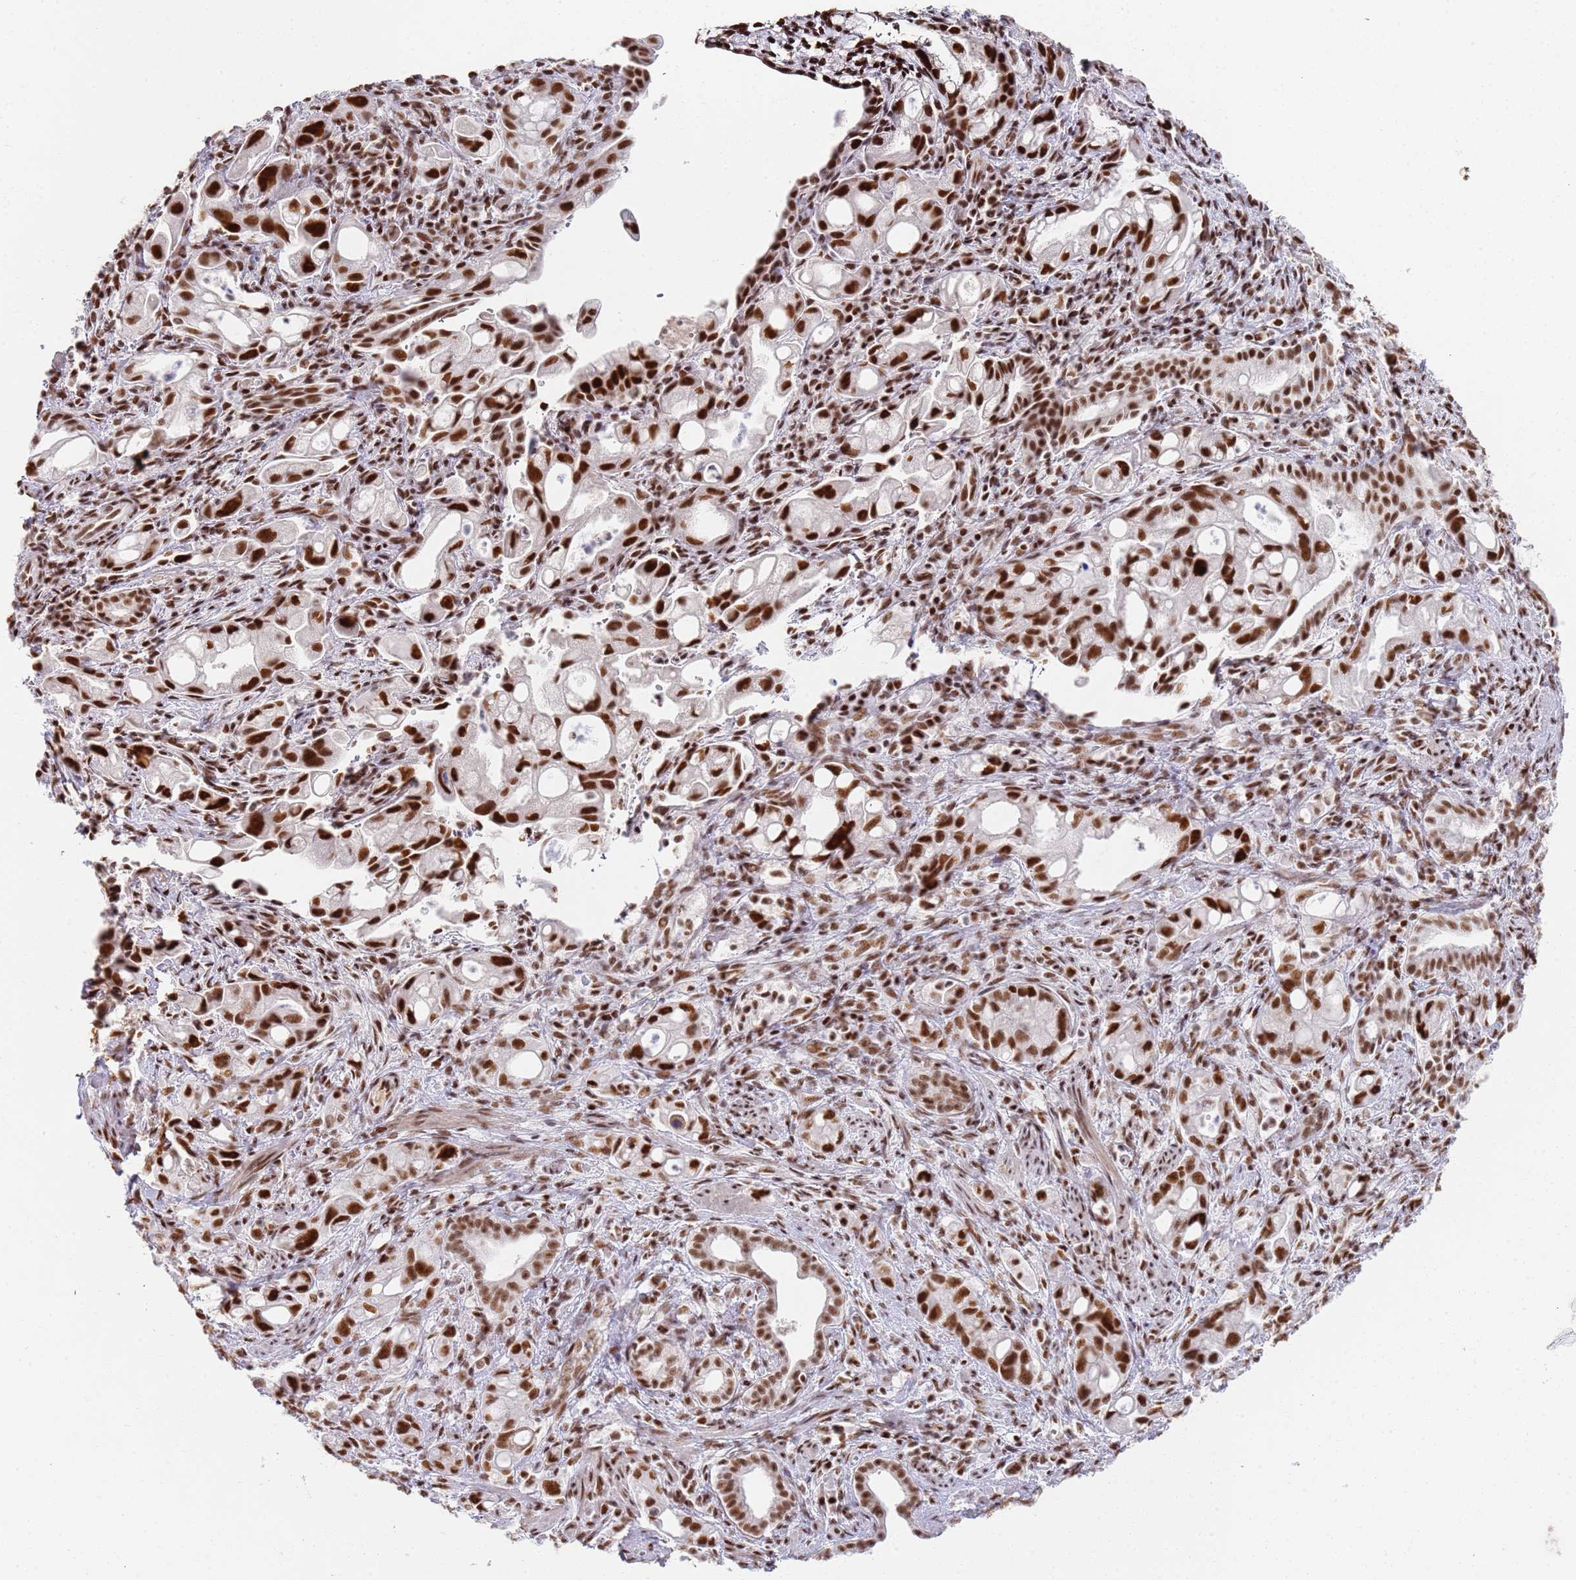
{"staining": {"intensity": "strong", "quantity": ">75%", "location": "nuclear"}, "tissue": "pancreatic cancer", "cell_type": "Tumor cells", "image_type": "cancer", "snomed": [{"axis": "morphology", "description": "Adenocarcinoma, NOS"}, {"axis": "topography", "description": "Pancreas"}], "caption": "A brown stain labels strong nuclear positivity of a protein in pancreatic cancer tumor cells. (Brightfield microscopy of DAB IHC at high magnification).", "gene": "AKAP8L", "patient": {"sex": "male", "age": 68}}